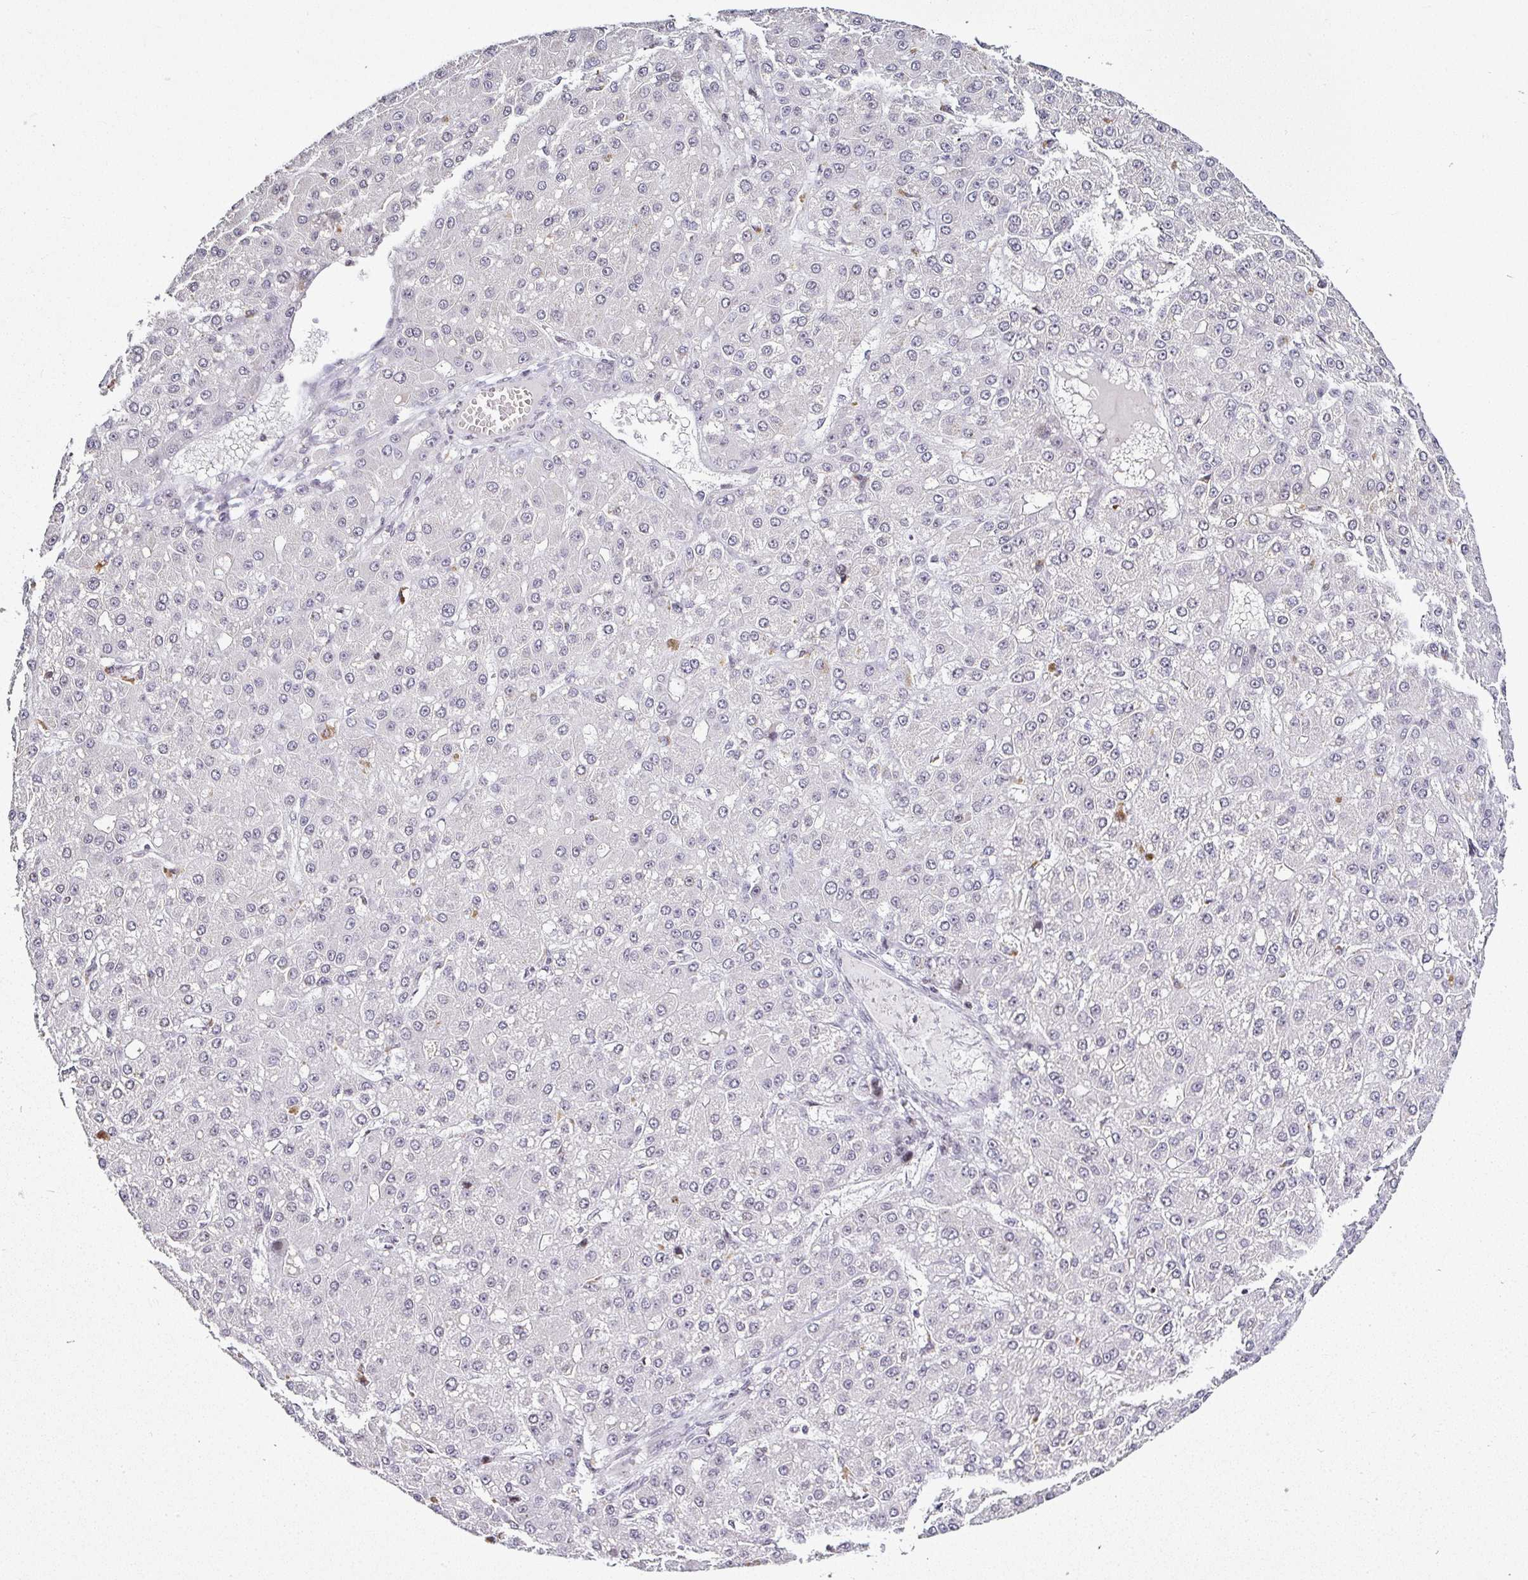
{"staining": {"intensity": "negative", "quantity": "none", "location": "none"}, "tissue": "liver cancer", "cell_type": "Tumor cells", "image_type": "cancer", "snomed": [{"axis": "morphology", "description": "Carcinoma, Hepatocellular, NOS"}, {"axis": "topography", "description": "Liver"}], "caption": "There is no significant positivity in tumor cells of liver cancer.", "gene": "SERPINB3", "patient": {"sex": "male", "age": 67}}